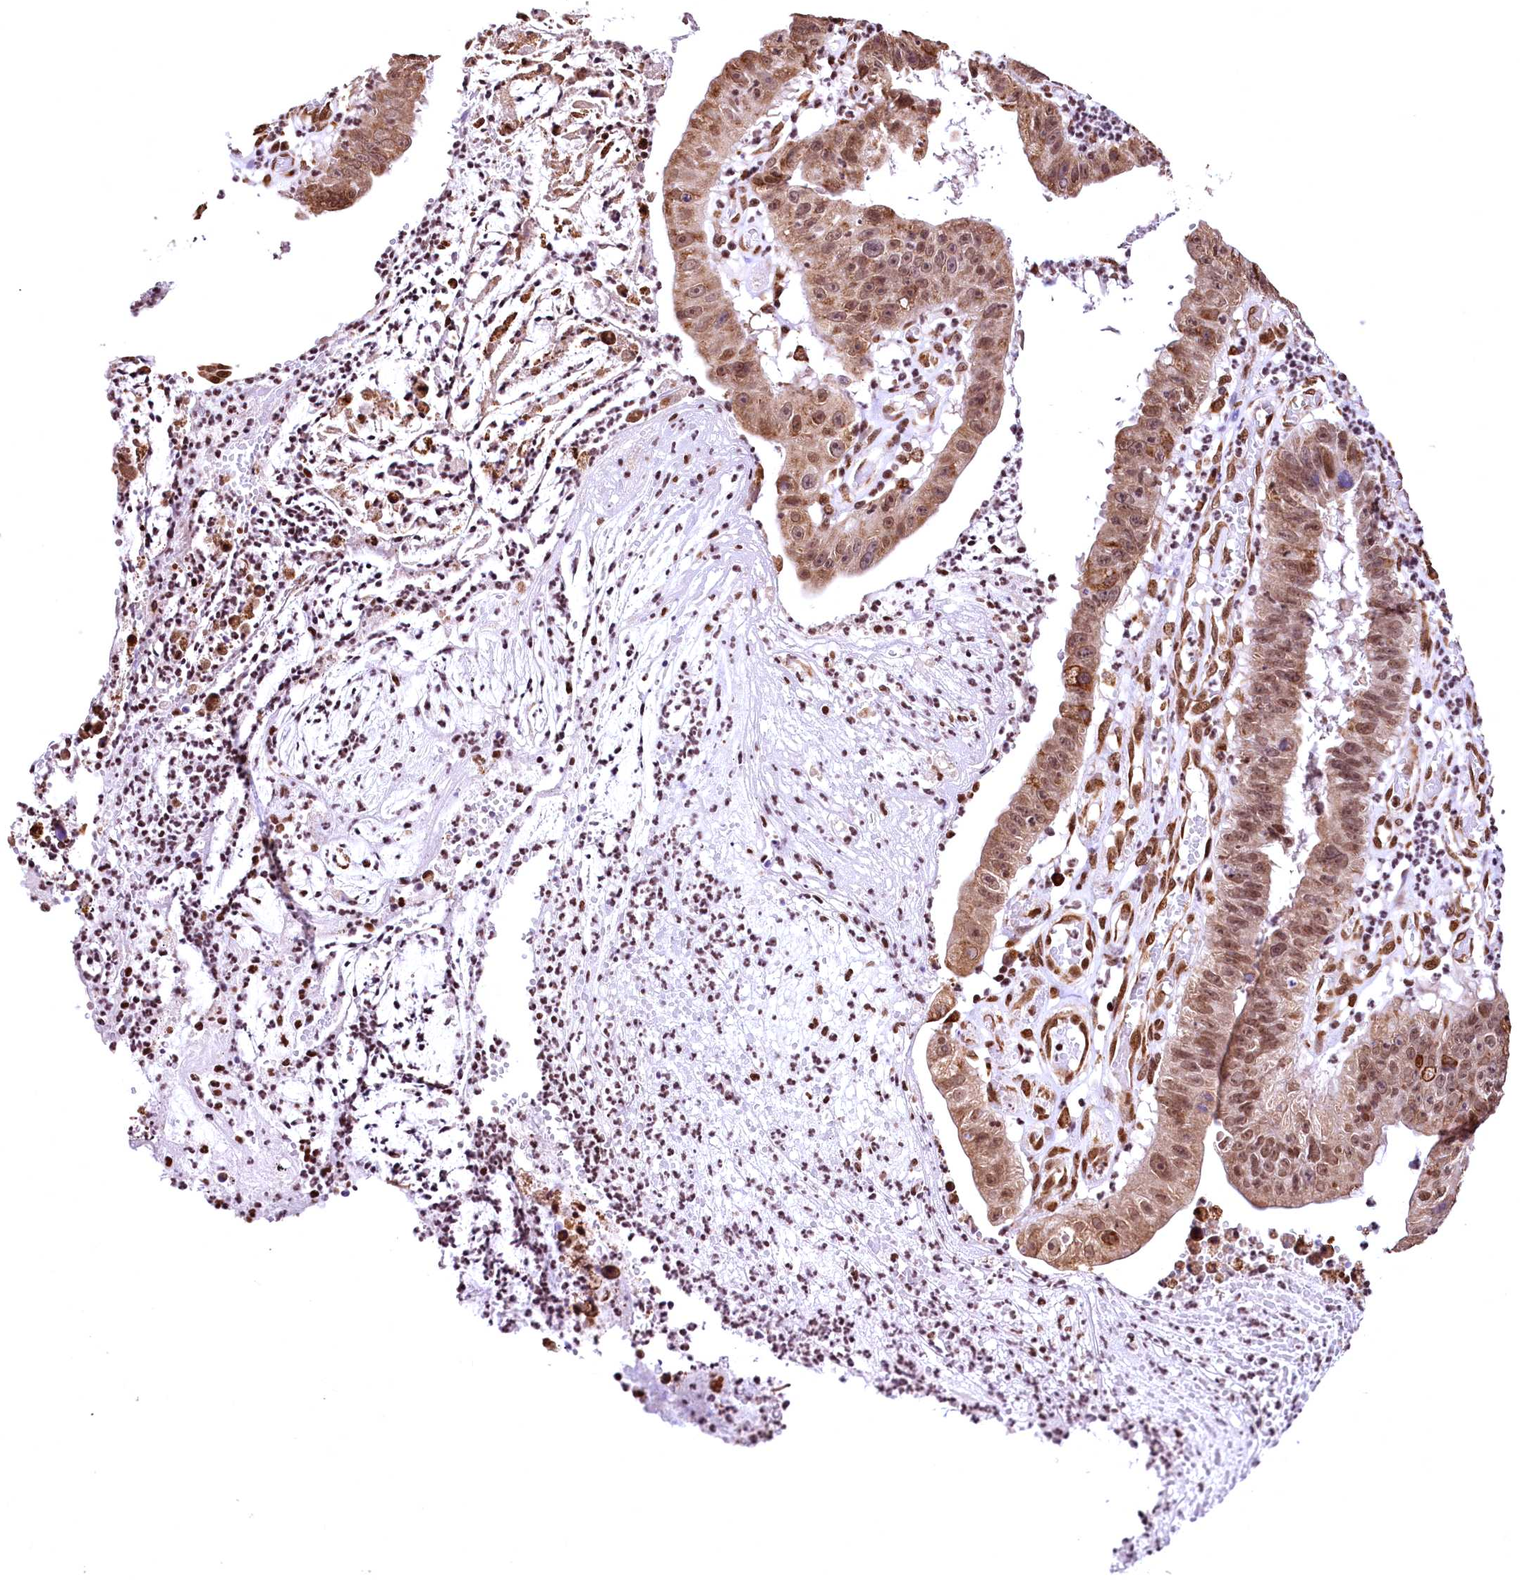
{"staining": {"intensity": "moderate", "quantity": ">75%", "location": "cytoplasmic/membranous,nuclear"}, "tissue": "stomach cancer", "cell_type": "Tumor cells", "image_type": "cancer", "snomed": [{"axis": "morphology", "description": "Adenocarcinoma, NOS"}, {"axis": "topography", "description": "Stomach"}], "caption": "Immunohistochemistry (DAB (3,3'-diaminobenzidine)) staining of adenocarcinoma (stomach) reveals moderate cytoplasmic/membranous and nuclear protein staining in approximately >75% of tumor cells.", "gene": "PDS5B", "patient": {"sex": "male", "age": 59}}